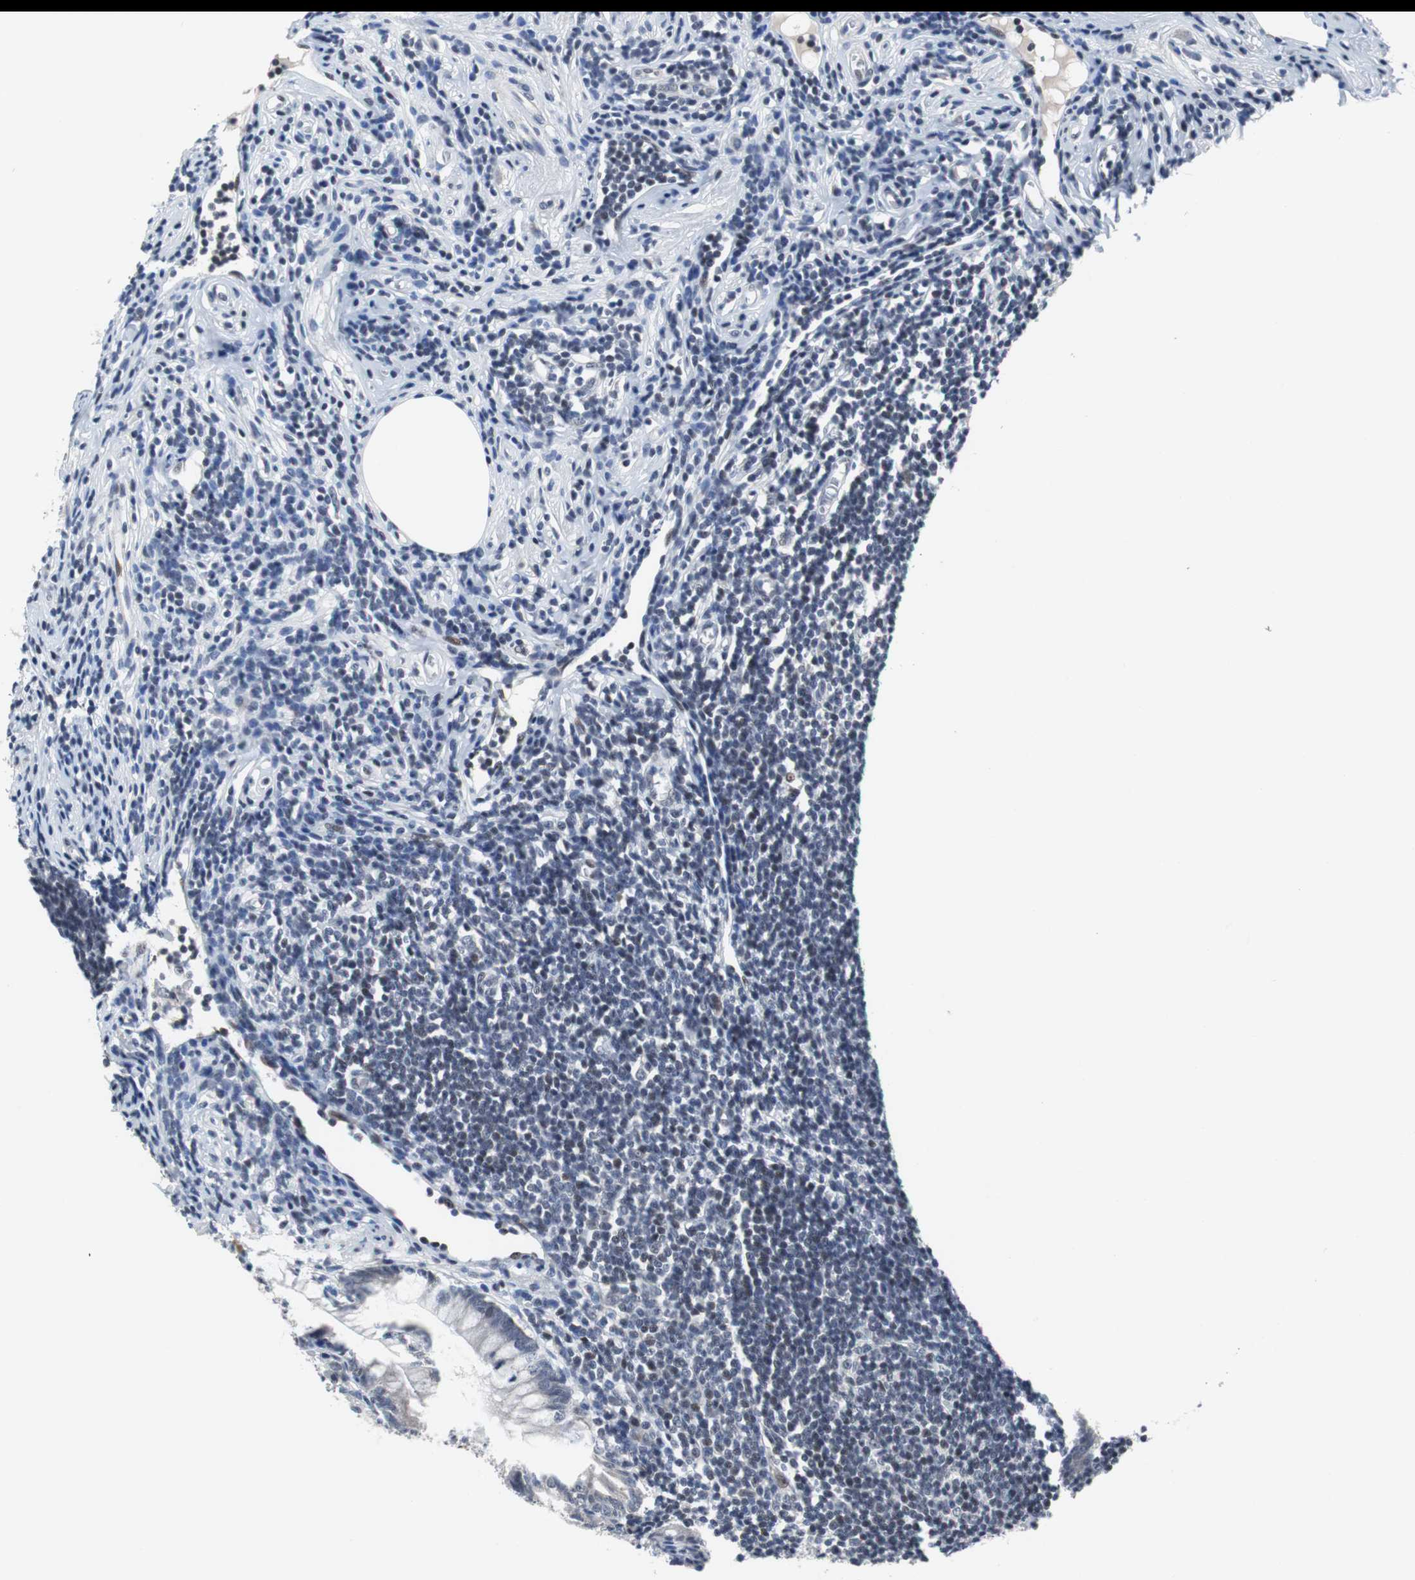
{"staining": {"intensity": "weak", "quantity": "<25%", "location": "cytoplasmic/membranous"}, "tissue": "appendix", "cell_type": "Glandular cells", "image_type": "normal", "snomed": [{"axis": "morphology", "description": "Normal tissue, NOS"}, {"axis": "topography", "description": "Appendix"}], "caption": "This image is of unremarkable appendix stained with immunohistochemistry to label a protein in brown with the nuclei are counter-stained blue. There is no positivity in glandular cells.", "gene": "TP63", "patient": {"sex": "female", "age": 50}}